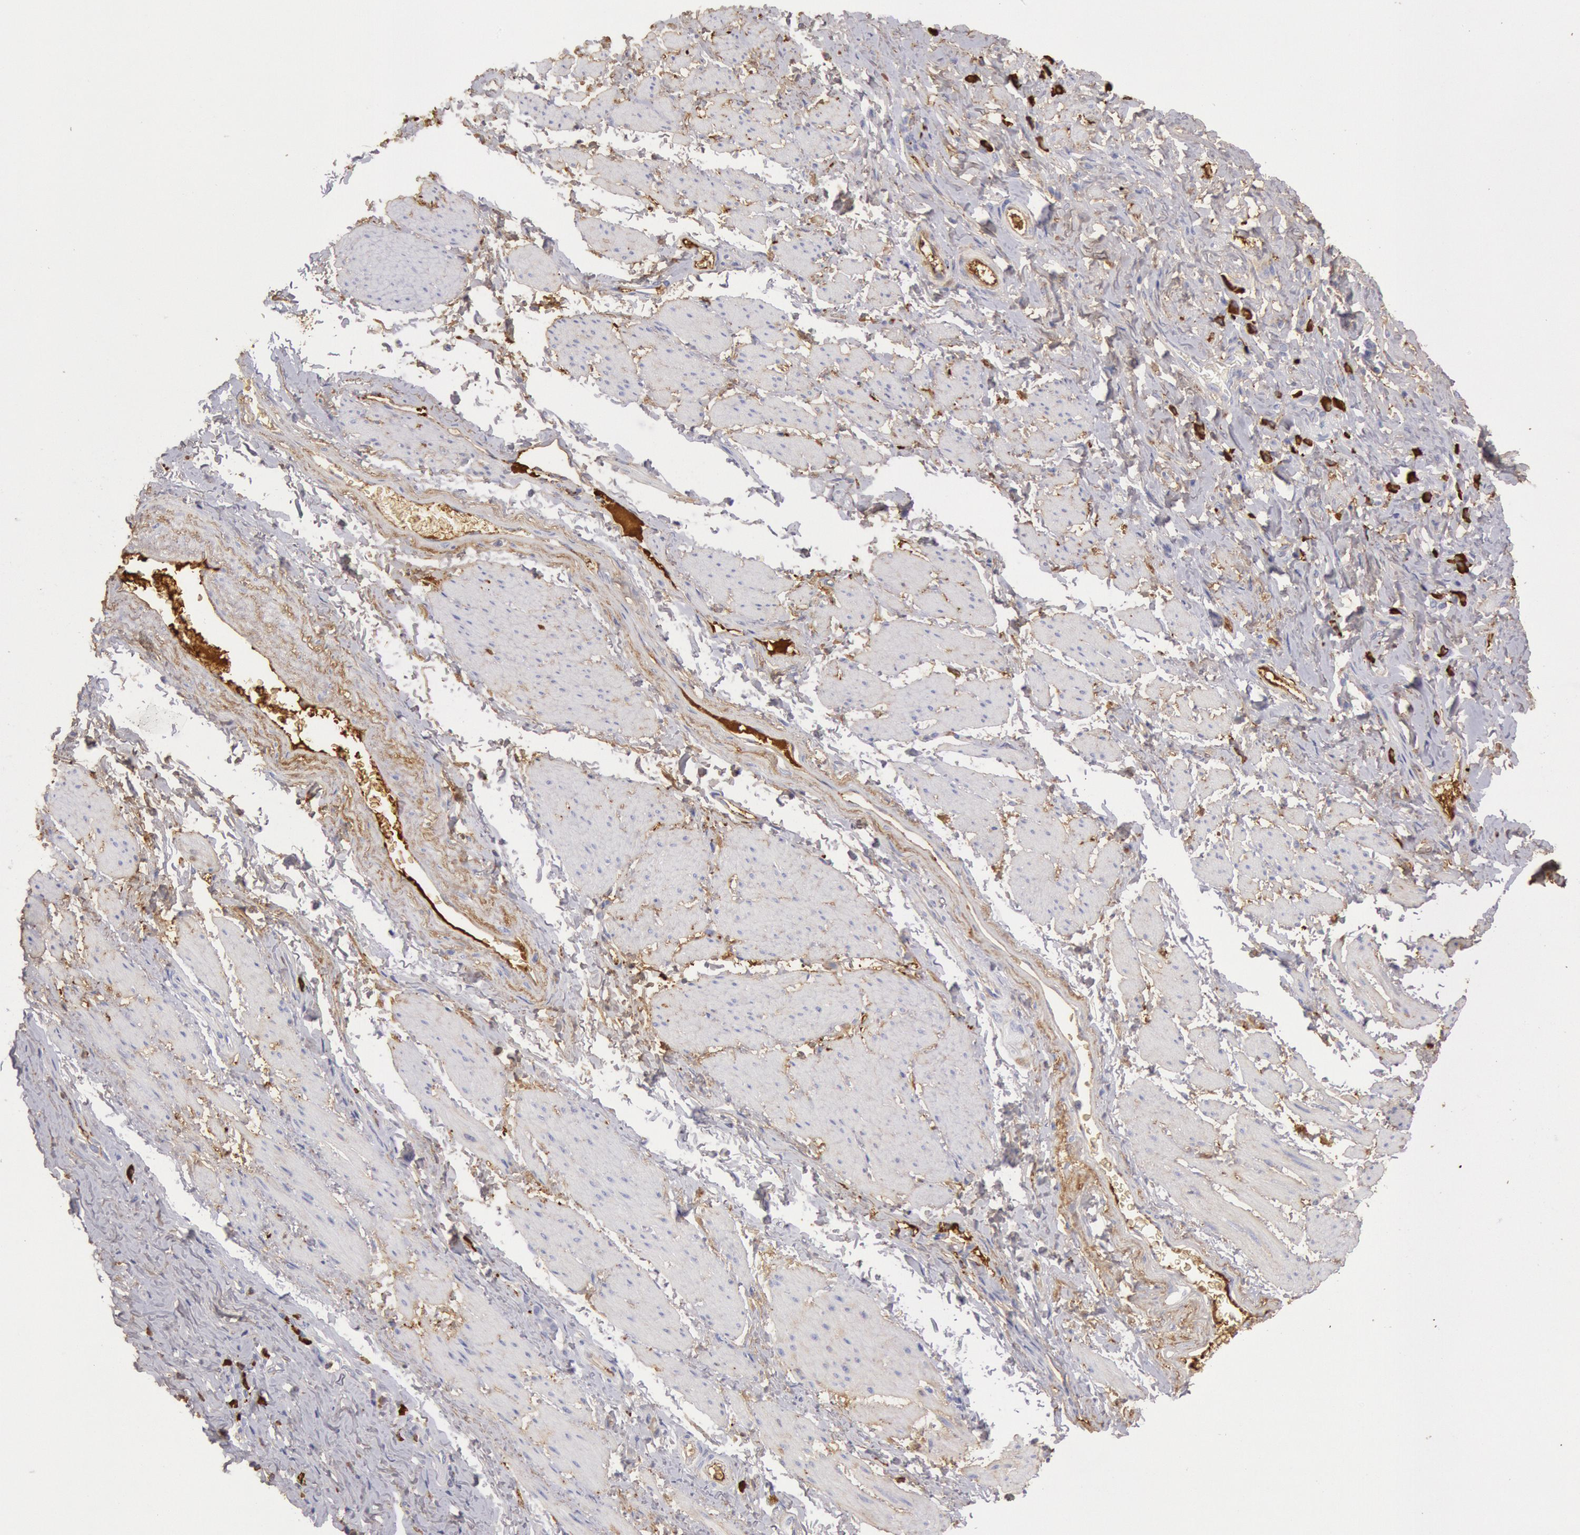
{"staining": {"intensity": "negative", "quantity": "none", "location": "none"}, "tissue": "esophagus", "cell_type": "Squamous epithelial cells", "image_type": "normal", "snomed": [{"axis": "morphology", "description": "Normal tissue, NOS"}, {"axis": "topography", "description": "Esophagus"}], "caption": "Immunohistochemical staining of benign human esophagus exhibits no significant staining in squamous epithelial cells. (Brightfield microscopy of DAB immunohistochemistry (IHC) at high magnification).", "gene": "IGHA1", "patient": {"sex": "female", "age": 61}}